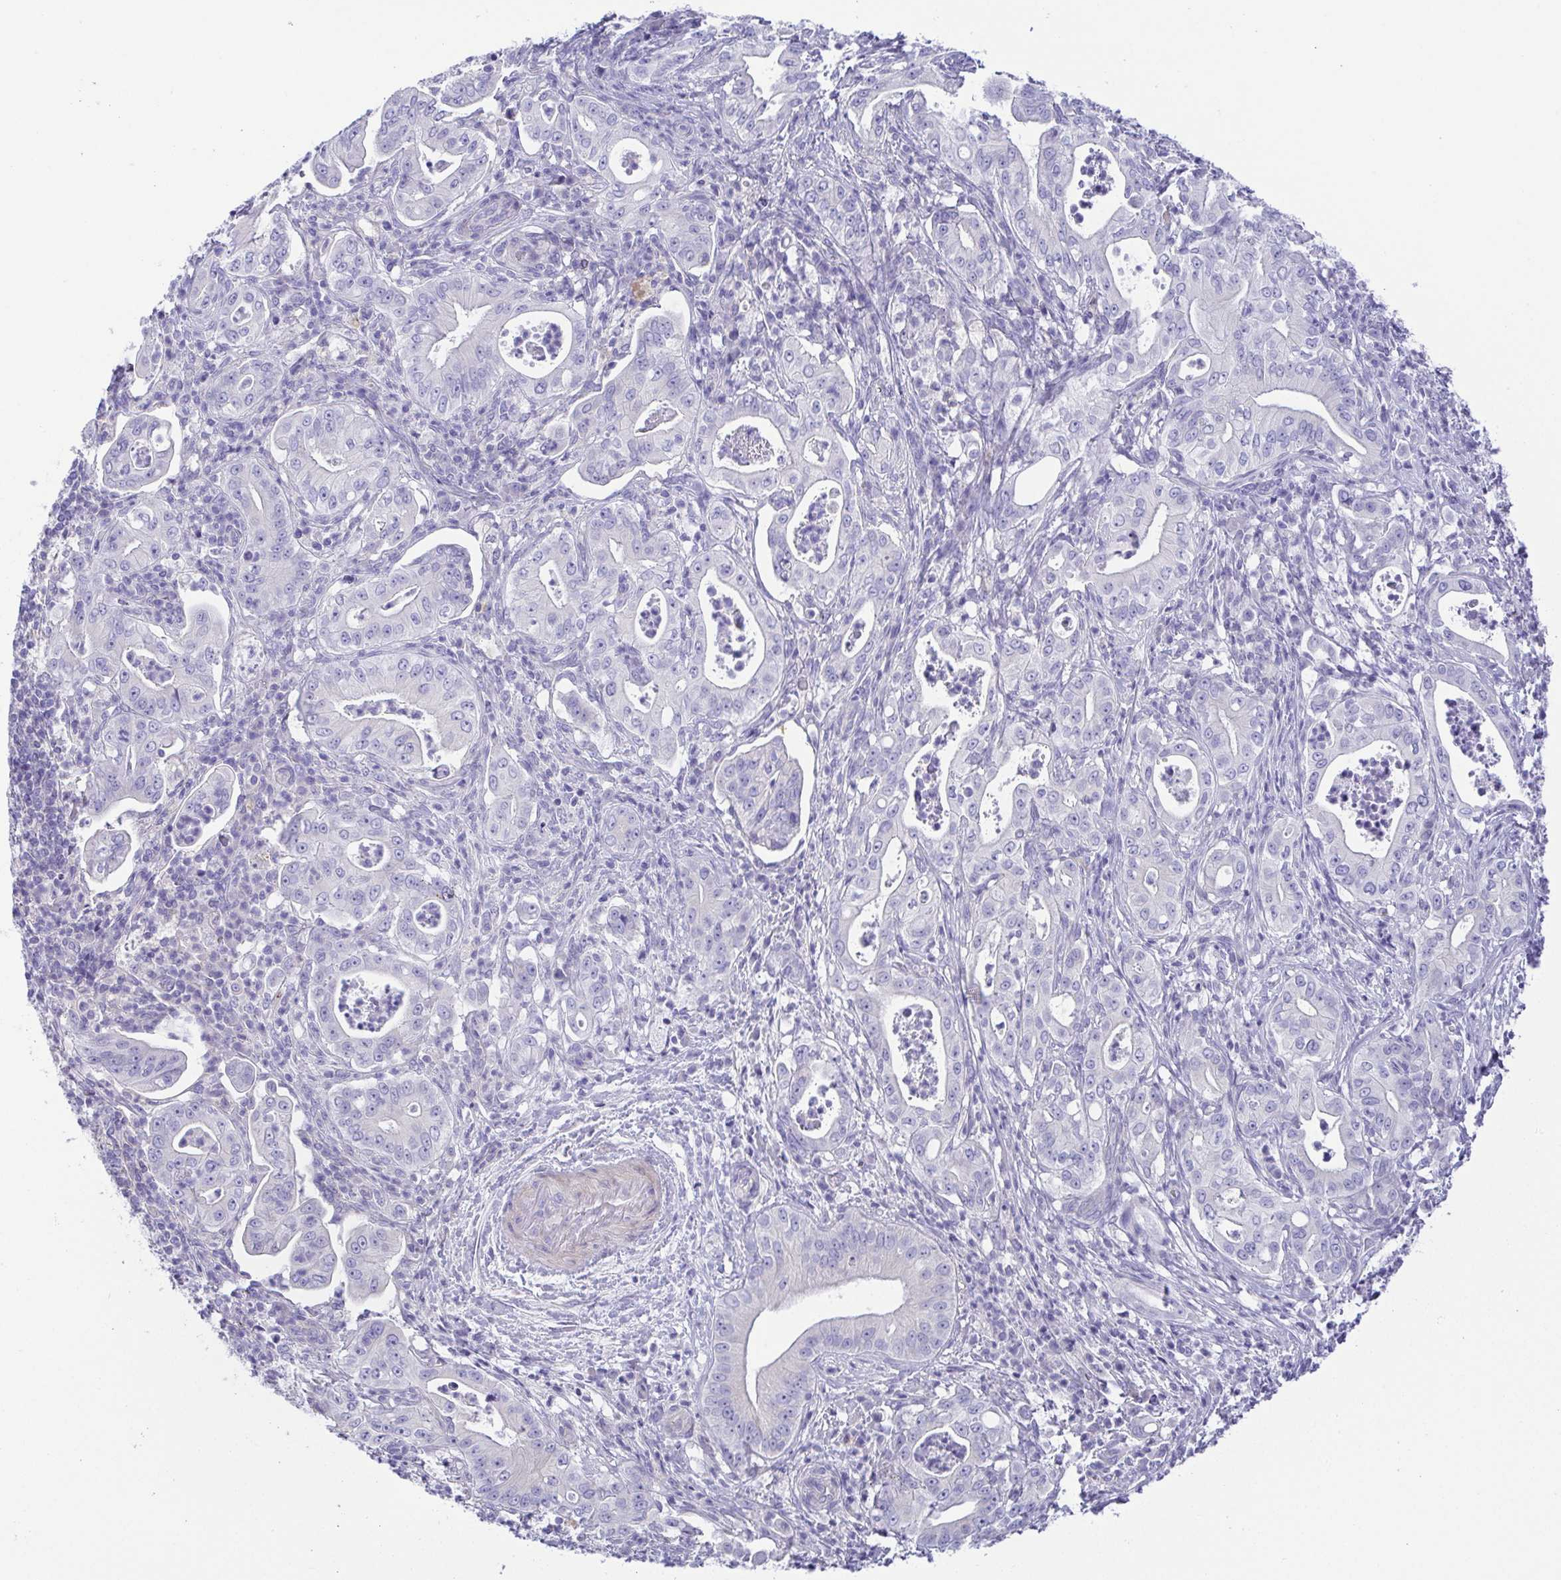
{"staining": {"intensity": "negative", "quantity": "none", "location": "none"}, "tissue": "pancreatic cancer", "cell_type": "Tumor cells", "image_type": "cancer", "snomed": [{"axis": "morphology", "description": "Adenocarcinoma, NOS"}, {"axis": "topography", "description": "Pancreas"}], "caption": "This is an immunohistochemistry (IHC) histopathology image of pancreatic cancer. There is no staining in tumor cells.", "gene": "PKDREJ", "patient": {"sex": "male", "age": 71}}